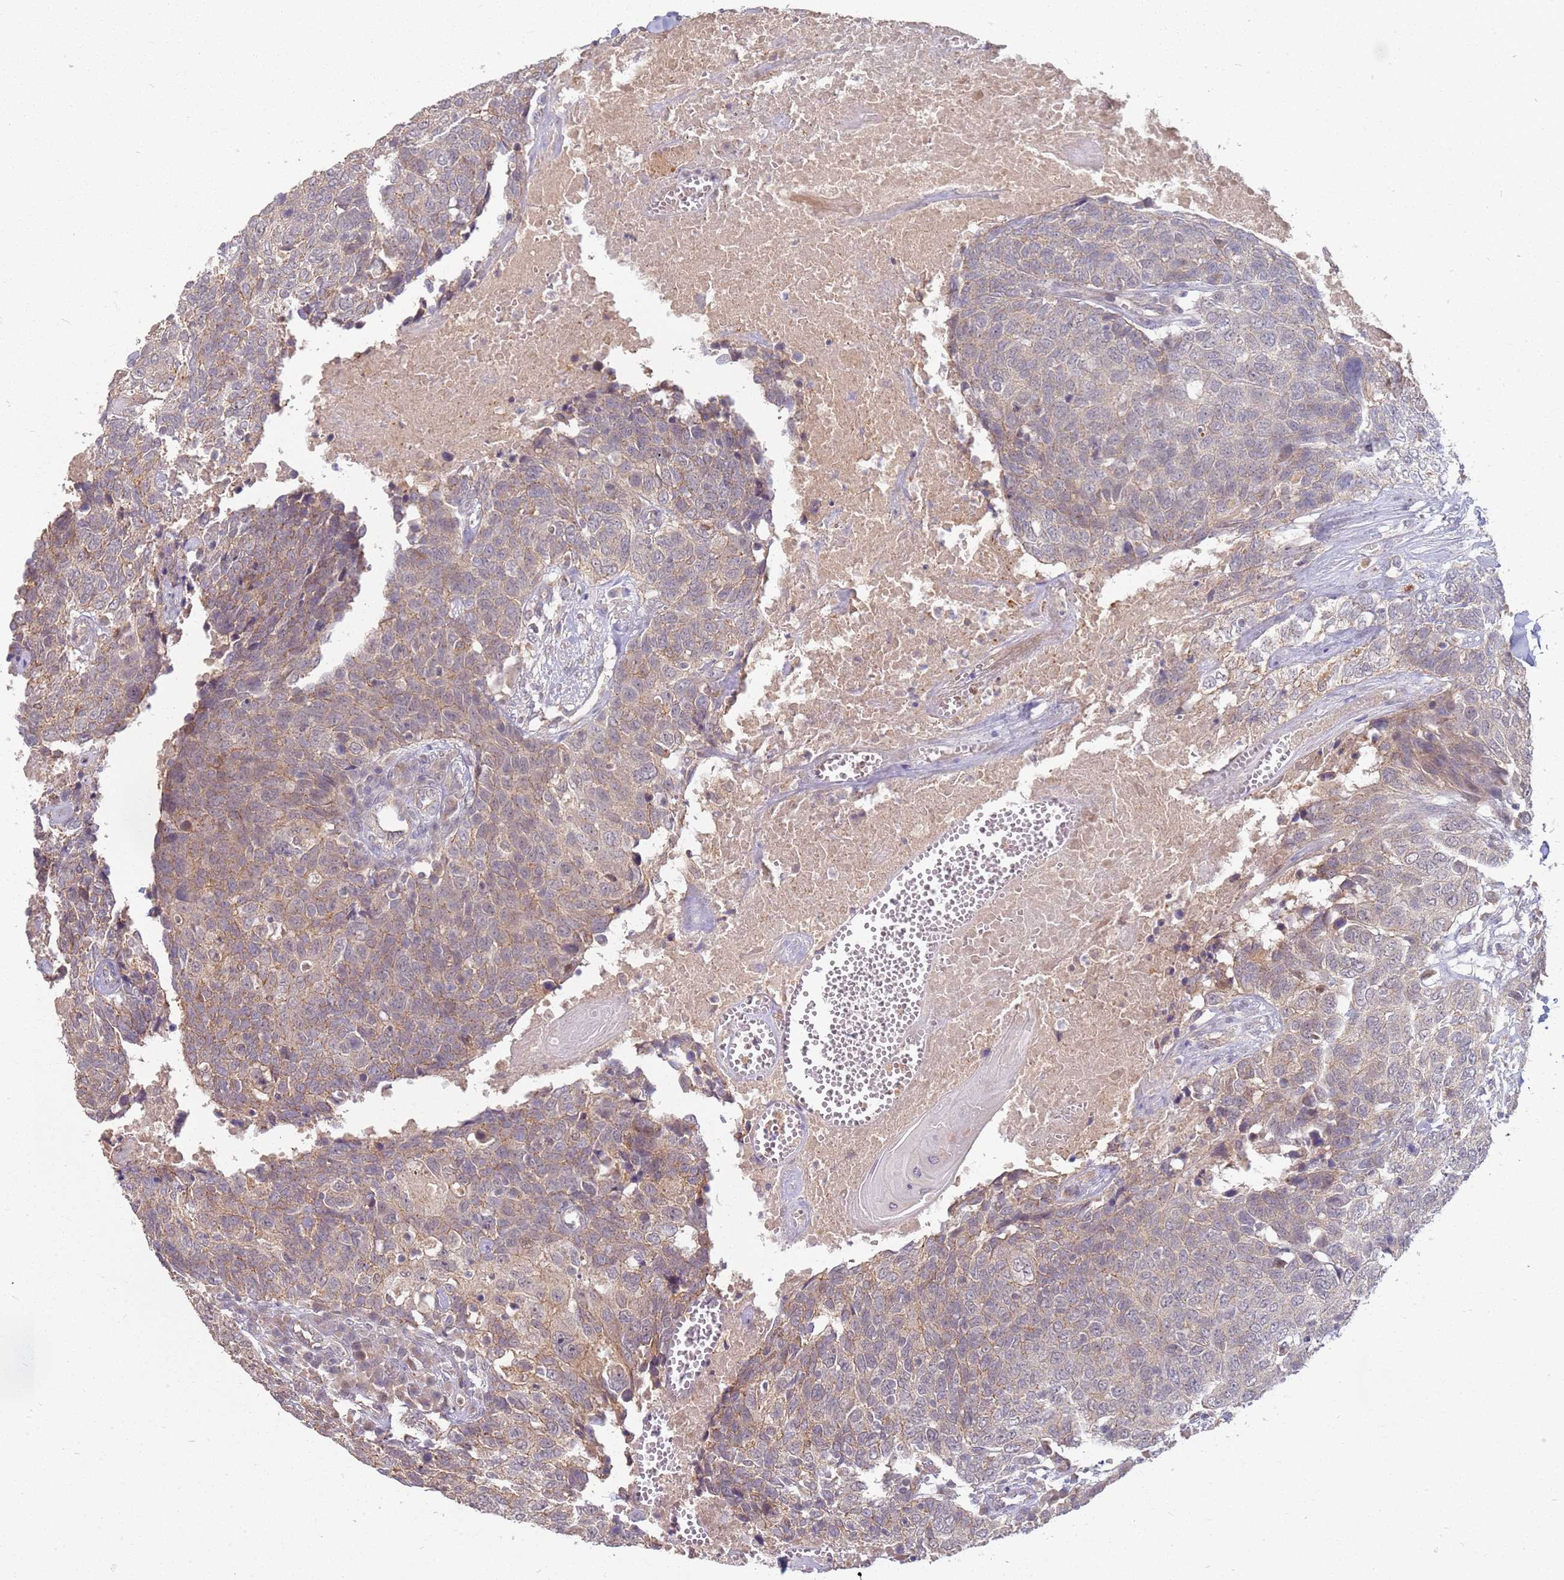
{"staining": {"intensity": "weak", "quantity": "25%-75%", "location": "cytoplasmic/membranous"}, "tissue": "head and neck cancer", "cell_type": "Tumor cells", "image_type": "cancer", "snomed": [{"axis": "morphology", "description": "Squamous cell carcinoma, NOS"}, {"axis": "topography", "description": "Head-Neck"}], "caption": "Protein staining exhibits weak cytoplasmic/membranous positivity in approximately 25%-75% of tumor cells in head and neck cancer.", "gene": "MPEG1", "patient": {"sex": "male", "age": 66}}